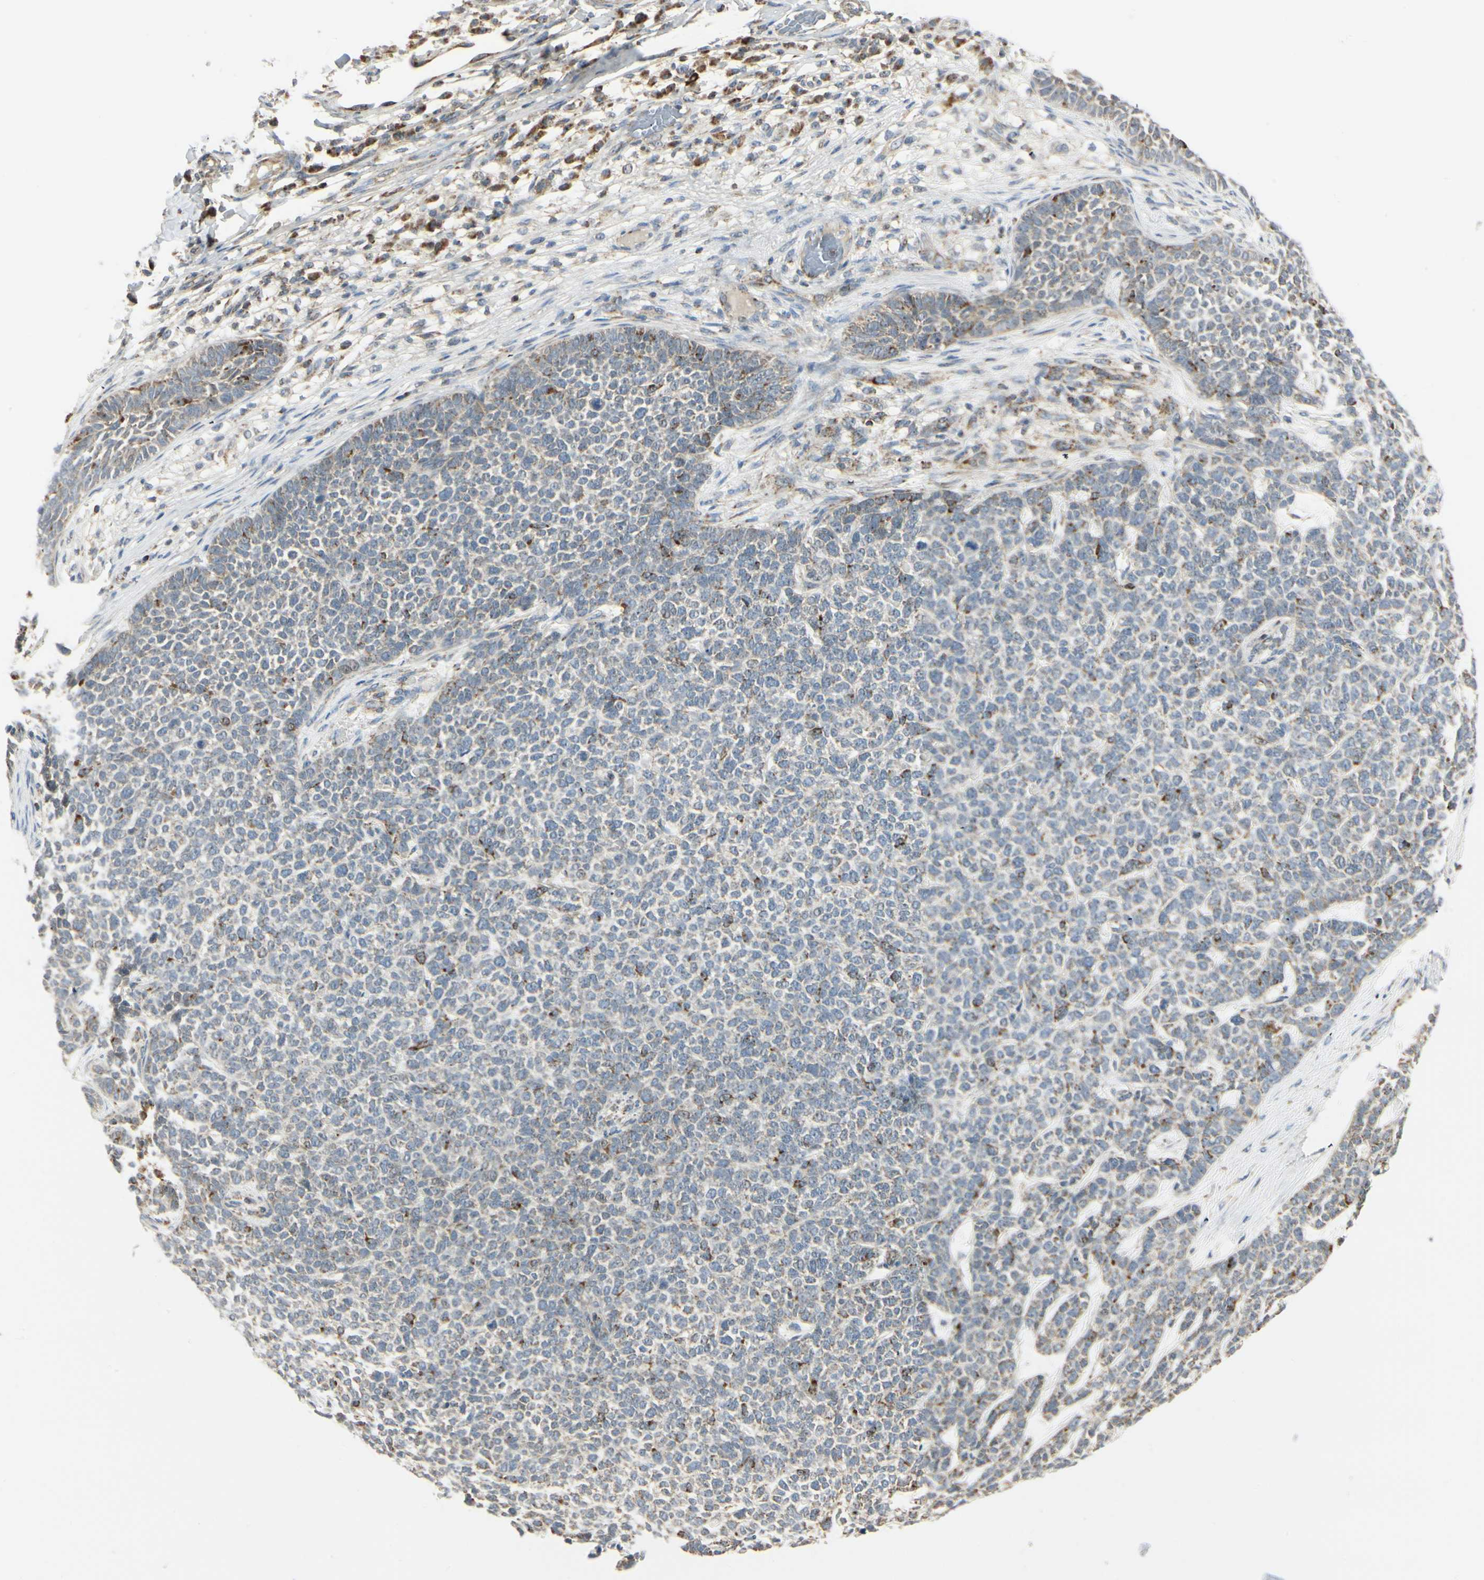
{"staining": {"intensity": "weak", "quantity": "25%-75%", "location": "cytoplasmic/membranous"}, "tissue": "skin cancer", "cell_type": "Tumor cells", "image_type": "cancer", "snomed": [{"axis": "morphology", "description": "Basal cell carcinoma"}, {"axis": "topography", "description": "Skin"}], "caption": "This is a histology image of immunohistochemistry staining of skin basal cell carcinoma, which shows weak staining in the cytoplasmic/membranous of tumor cells.", "gene": "ANKS6", "patient": {"sex": "female", "age": 84}}